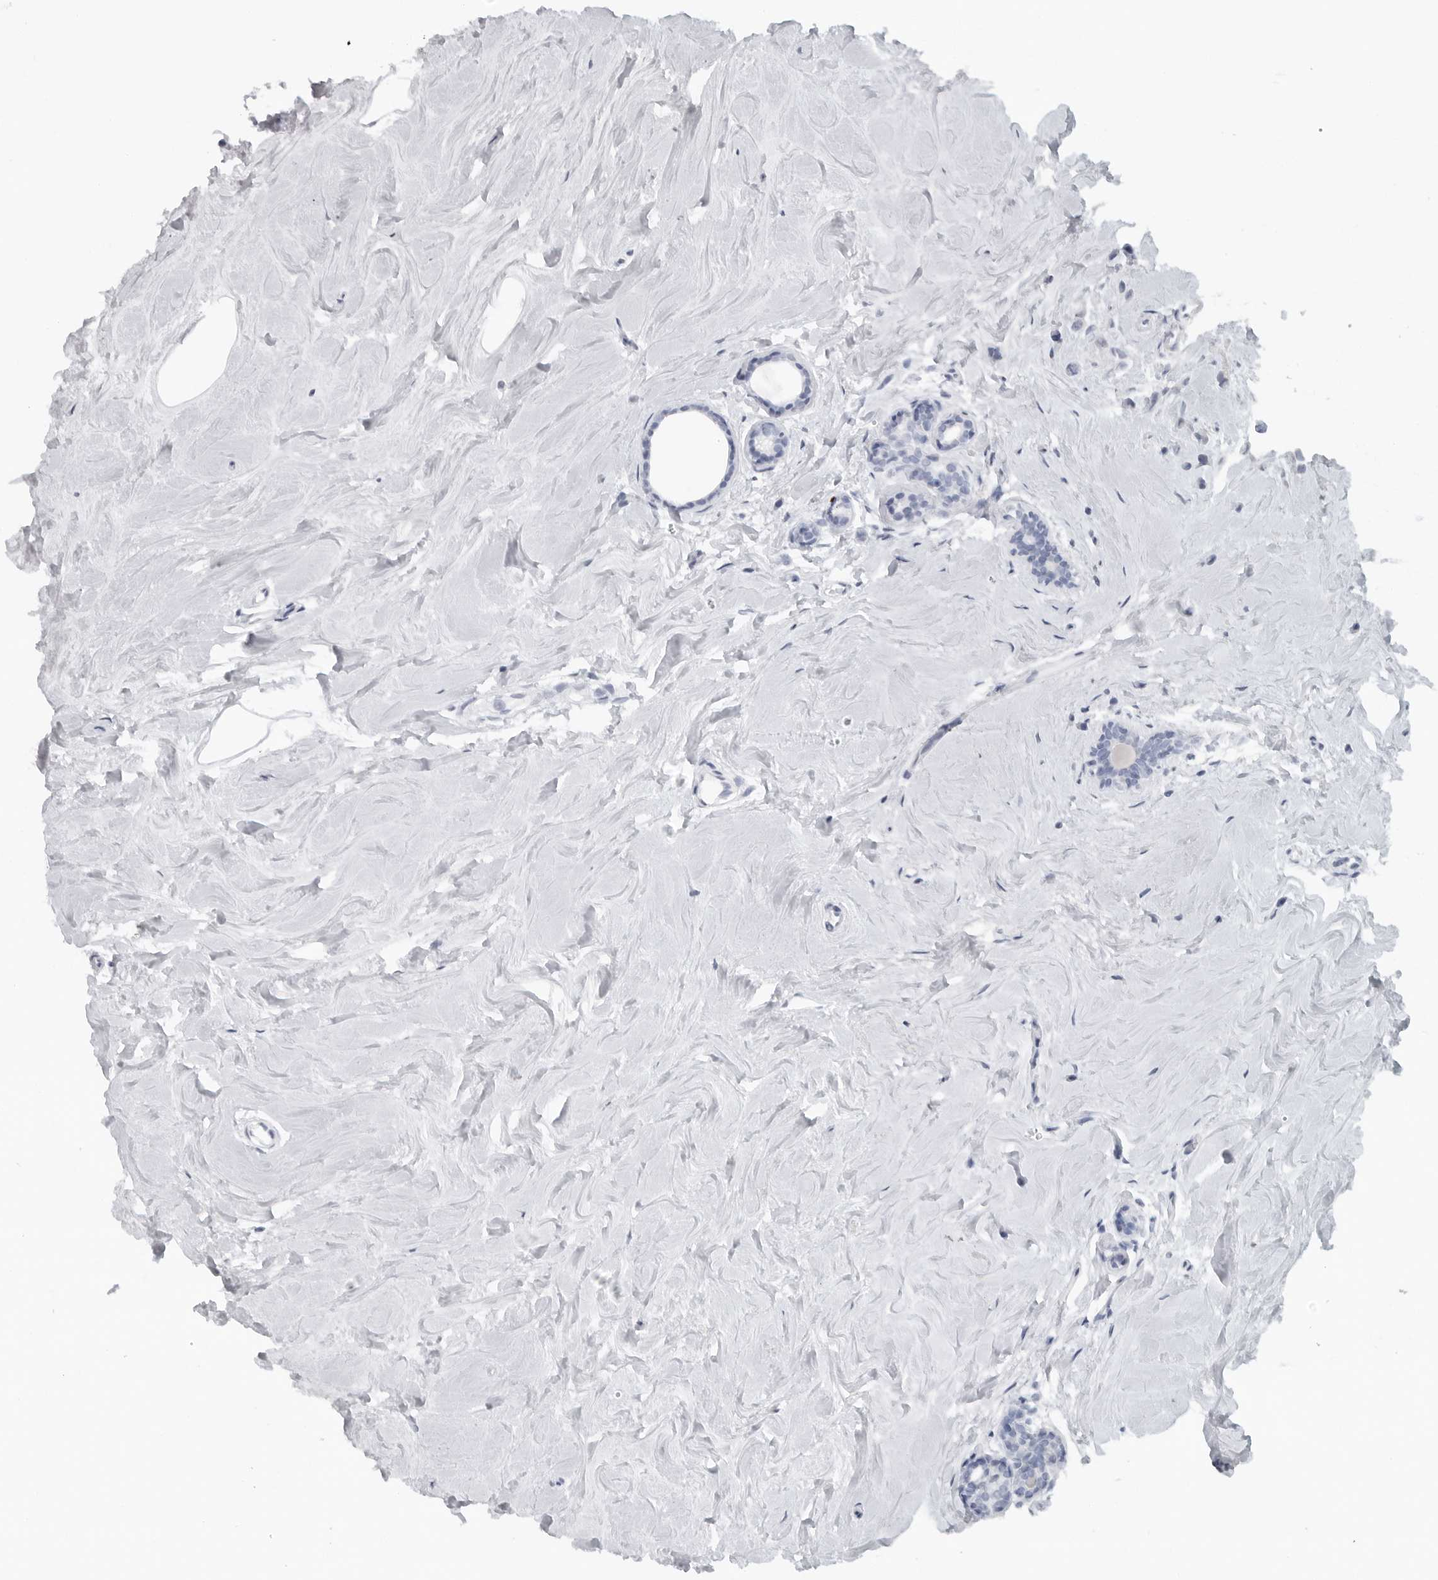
{"staining": {"intensity": "negative", "quantity": "none", "location": "none"}, "tissue": "breast cancer", "cell_type": "Tumor cells", "image_type": "cancer", "snomed": [{"axis": "morphology", "description": "Lobular carcinoma"}, {"axis": "topography", "description": "Breast"}], "caption": "The image shows no significant staining in tumor cells of breast lobular carcinoma.", "gene": "LY6D", "patient": {"sex": "female", "age": 47}}